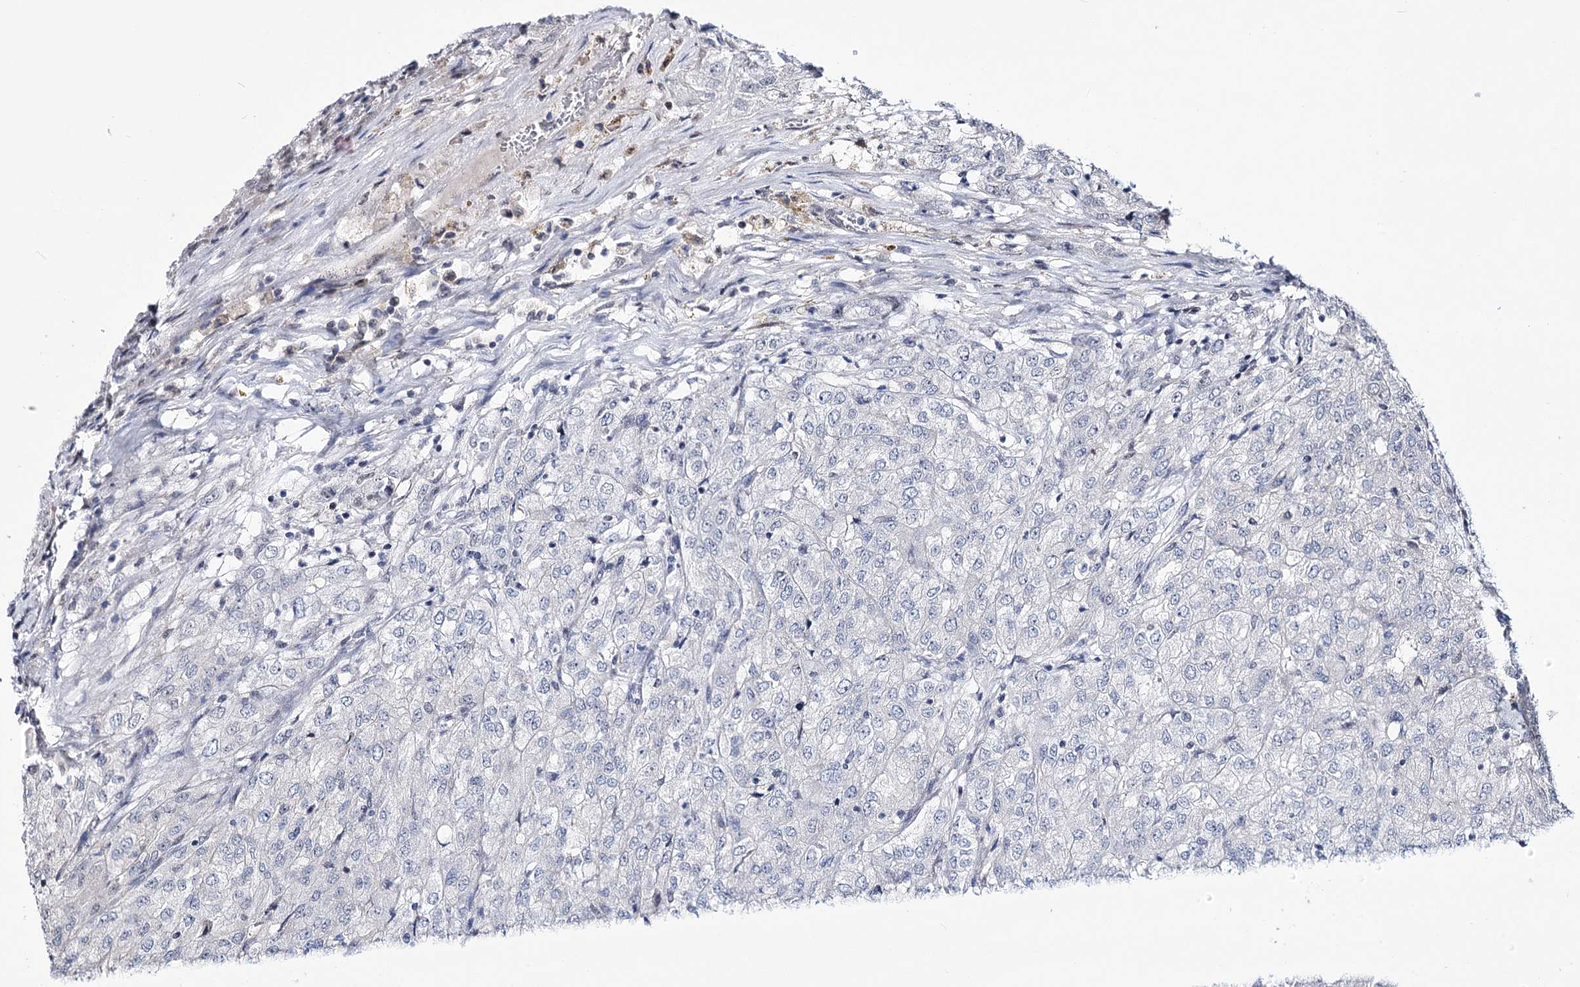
{"staining": {"intensity": "negative", "quantity": "none", "location": "none"}, "tissue": "renal cancer", "cell_type": "Tumor cells", "image_type": "cancer", "snomed": [{"axis": "morphology", "description": "Adenocarcinoma, NOS"}, {"axis": "topography", "description": "Kidney"}], "caption": "A histopathology image of human renal cancer is negative for staining in tumor cells.", "gene": "CHMP7", "patient": {"sex": "female", "age": 54}}